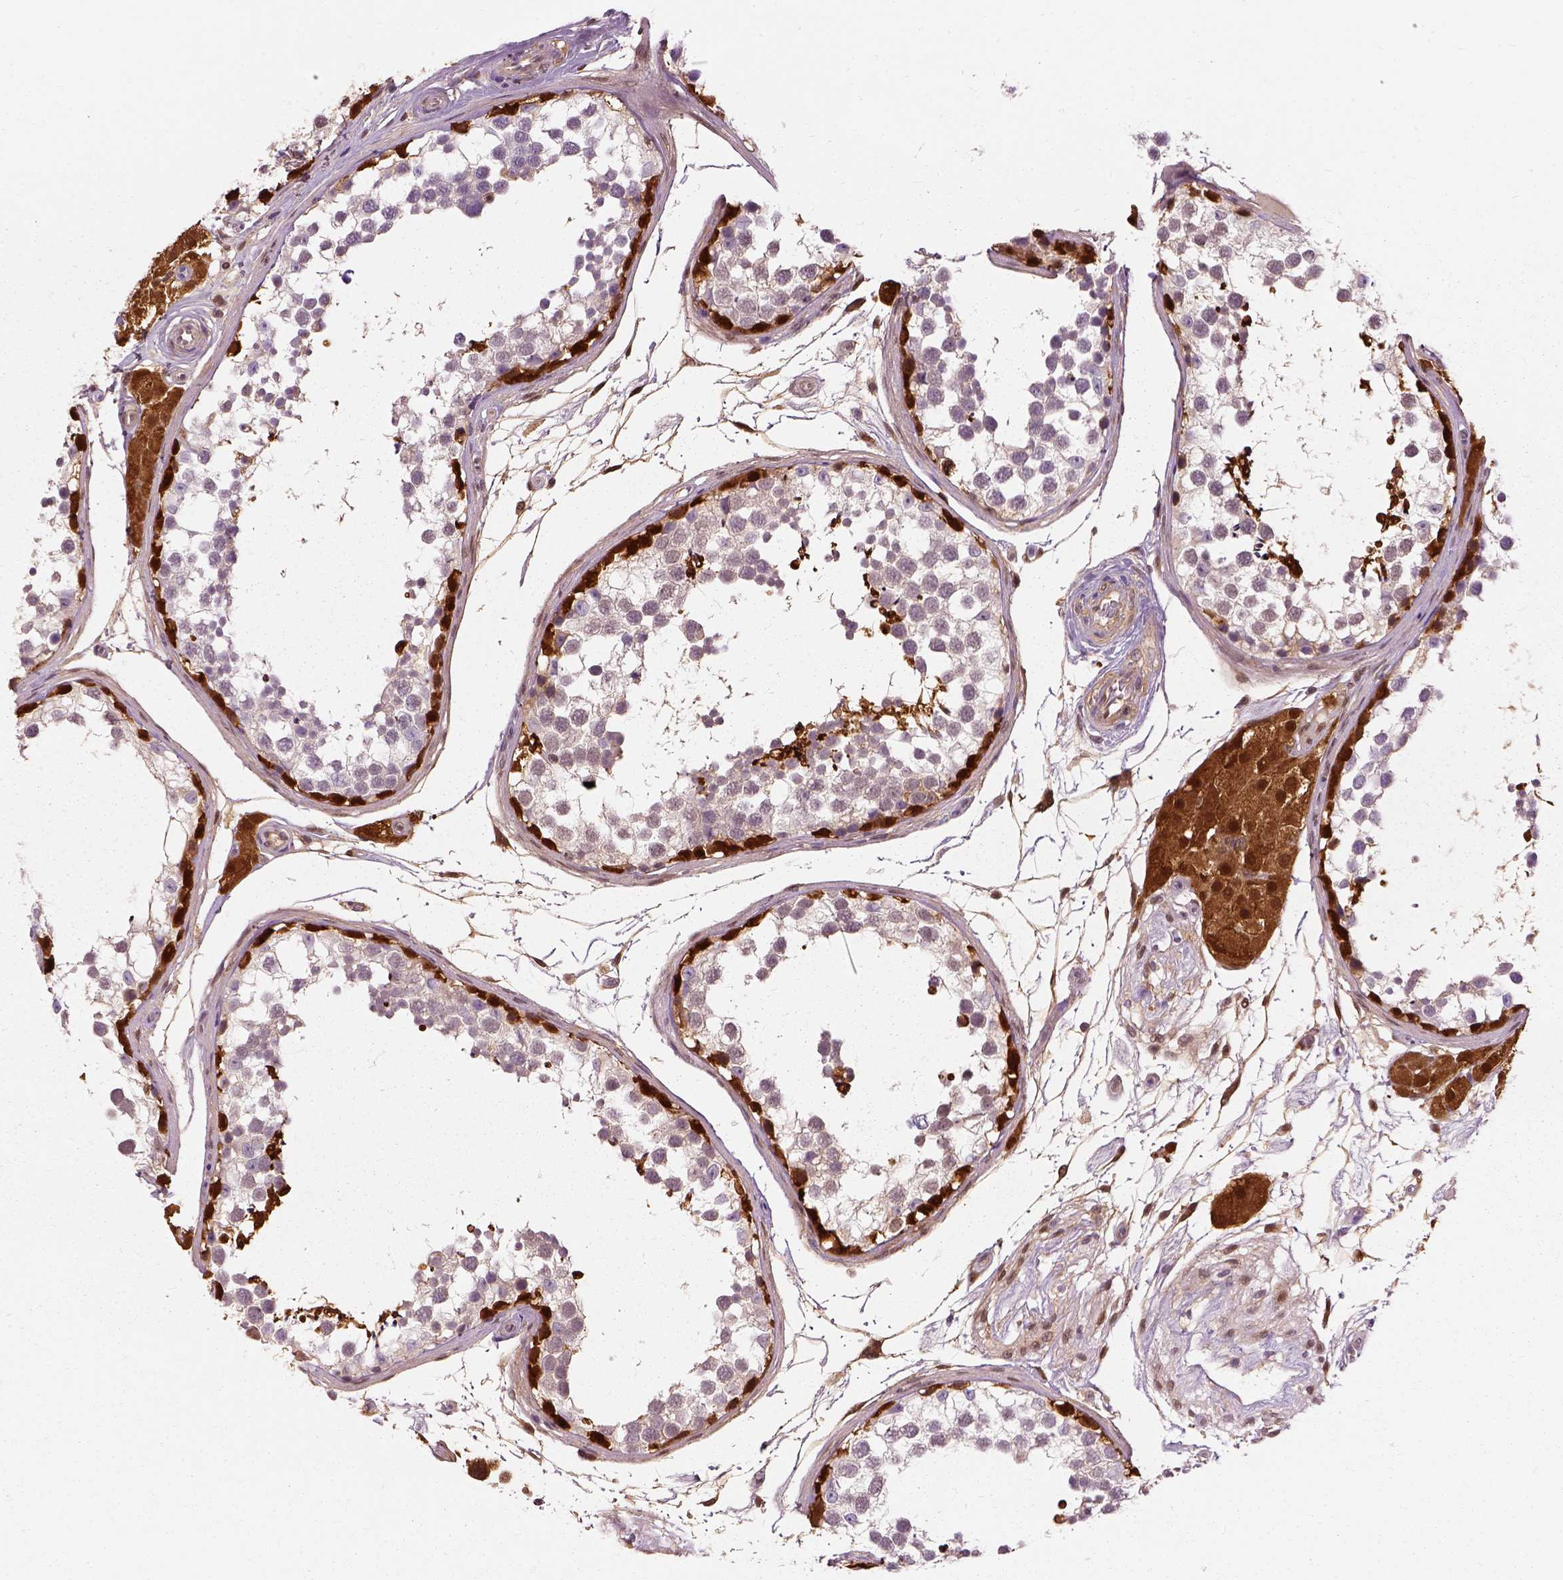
{"staining": {"intensity": "strong", "quantity": "<25%", "location": "cytoplasmic/membranous,nuclear"}, "tissue": "testis", "cell_type": "Cells in seminiferous ducts", "image_type": "normal", "snomed": [{"axis": "morphology", "description": "Normal tissue, NOS"}, {"axis": "morphology", "description": "Seminoma, NOS"}, {"axis": "topography", "description": "Testis"}], "caption": "Benign testis was stained to show a protein in brown. There is medium levels of strong cytoplasmic/membranous,nuclear staining in about <25% of cells in seminiferous ducts.", "gene": "GPI", "patient": {"sex": "male", "age": 65}}